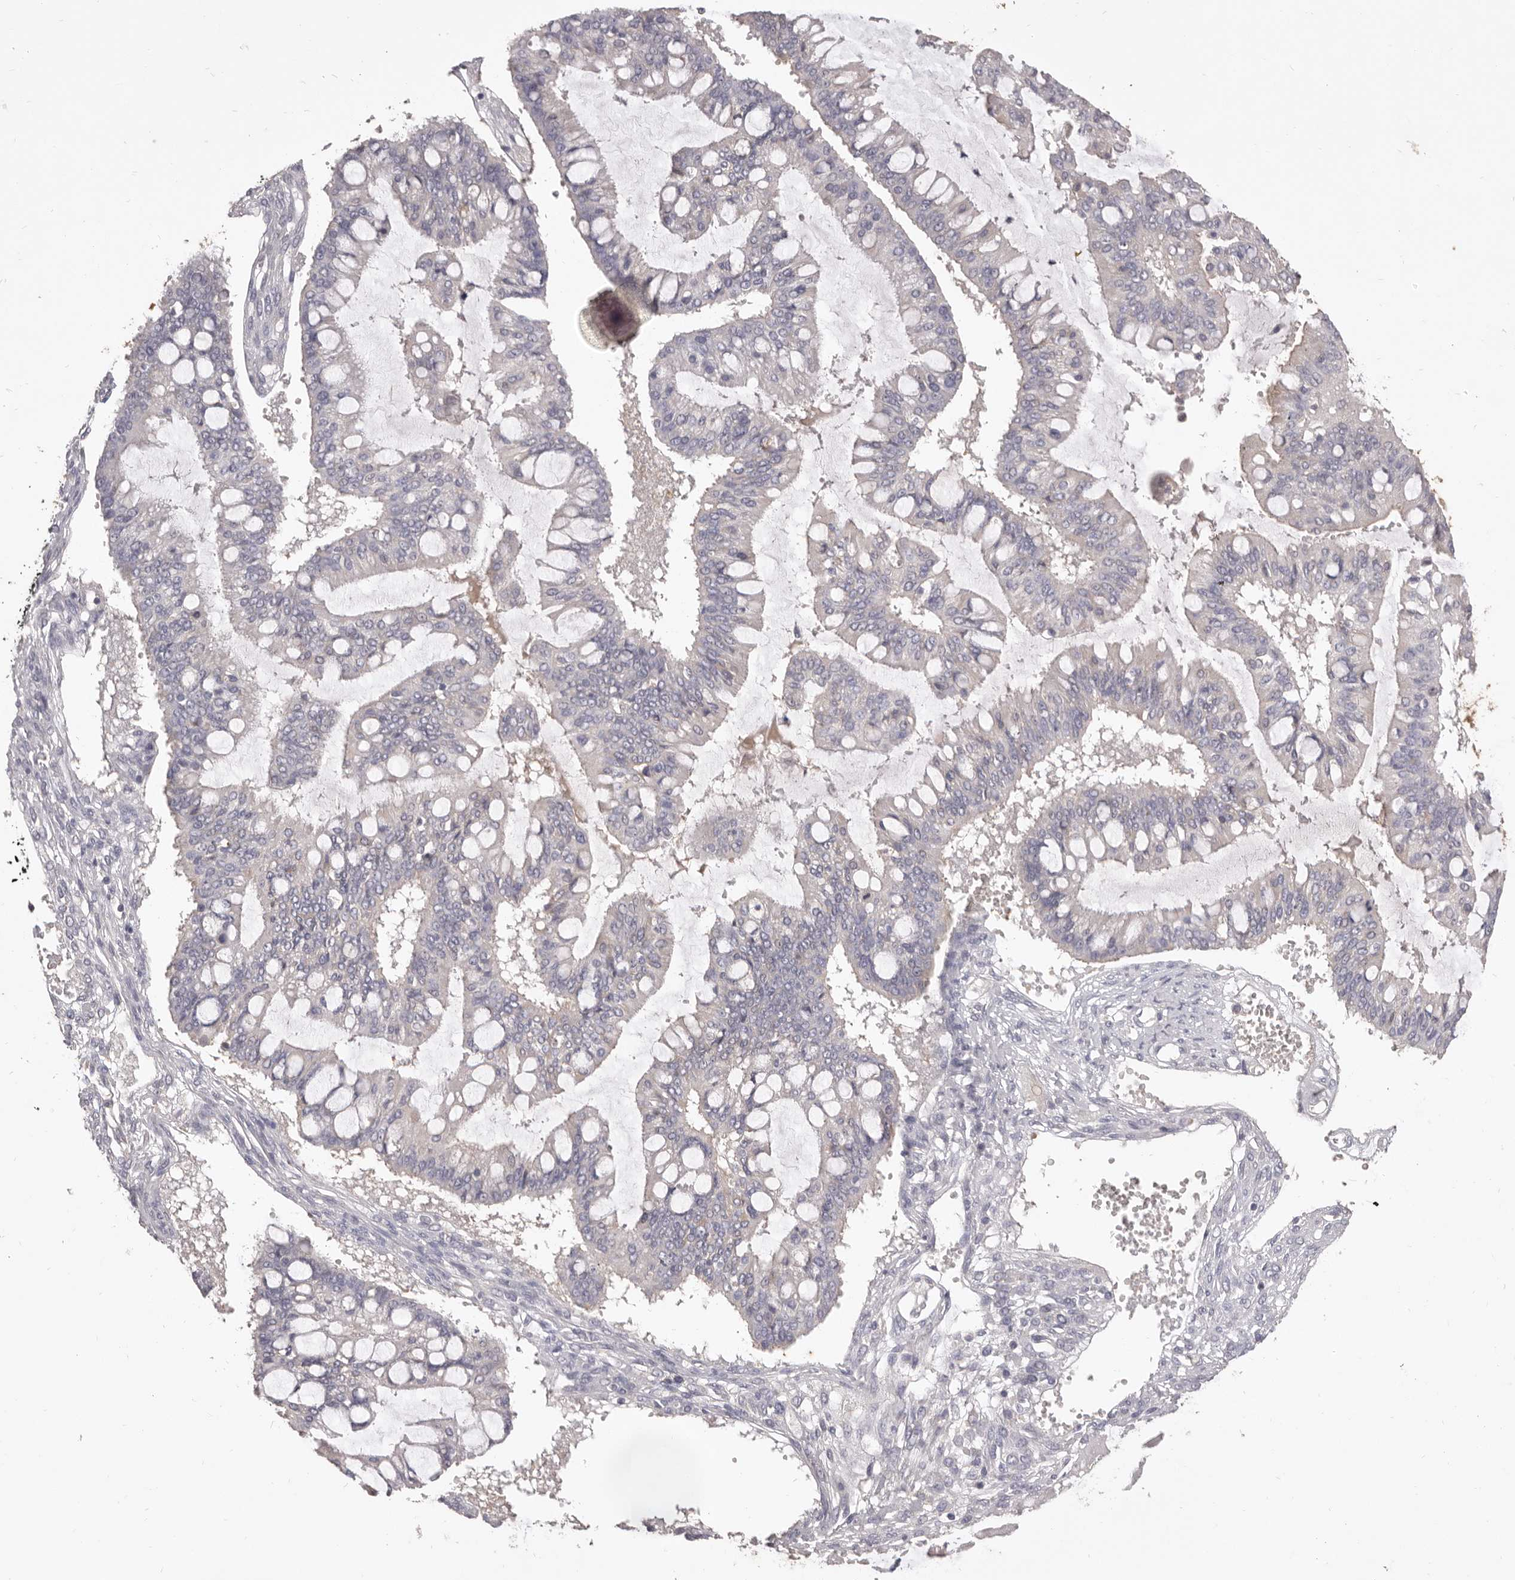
{"staining": {"intensity": "negative", "quantity": "none", "location": "none"}, "tissue": "ovarian cancer", "cell_type": "Tumor cells", "image_type": "cancer", "snomed": [{"axis": "morphology", "description": "Cystadenocarcinoma, mucinous, NOS"}, {"axis": "topography", "description": "Ovary"}], "caption": "Micrograph shows no significant protein staining in tumor cells of mucinous cystadenocarcinoma (ovarian). (Stains: DAB (3,3'-diaminobenzidine) immunohistochemistry with hematoxylin counter stain, Microscopy: brightfield microscopy at high magnification).", "gene": "HCAR2", "patient": {"sex": "female", "age": 73}}